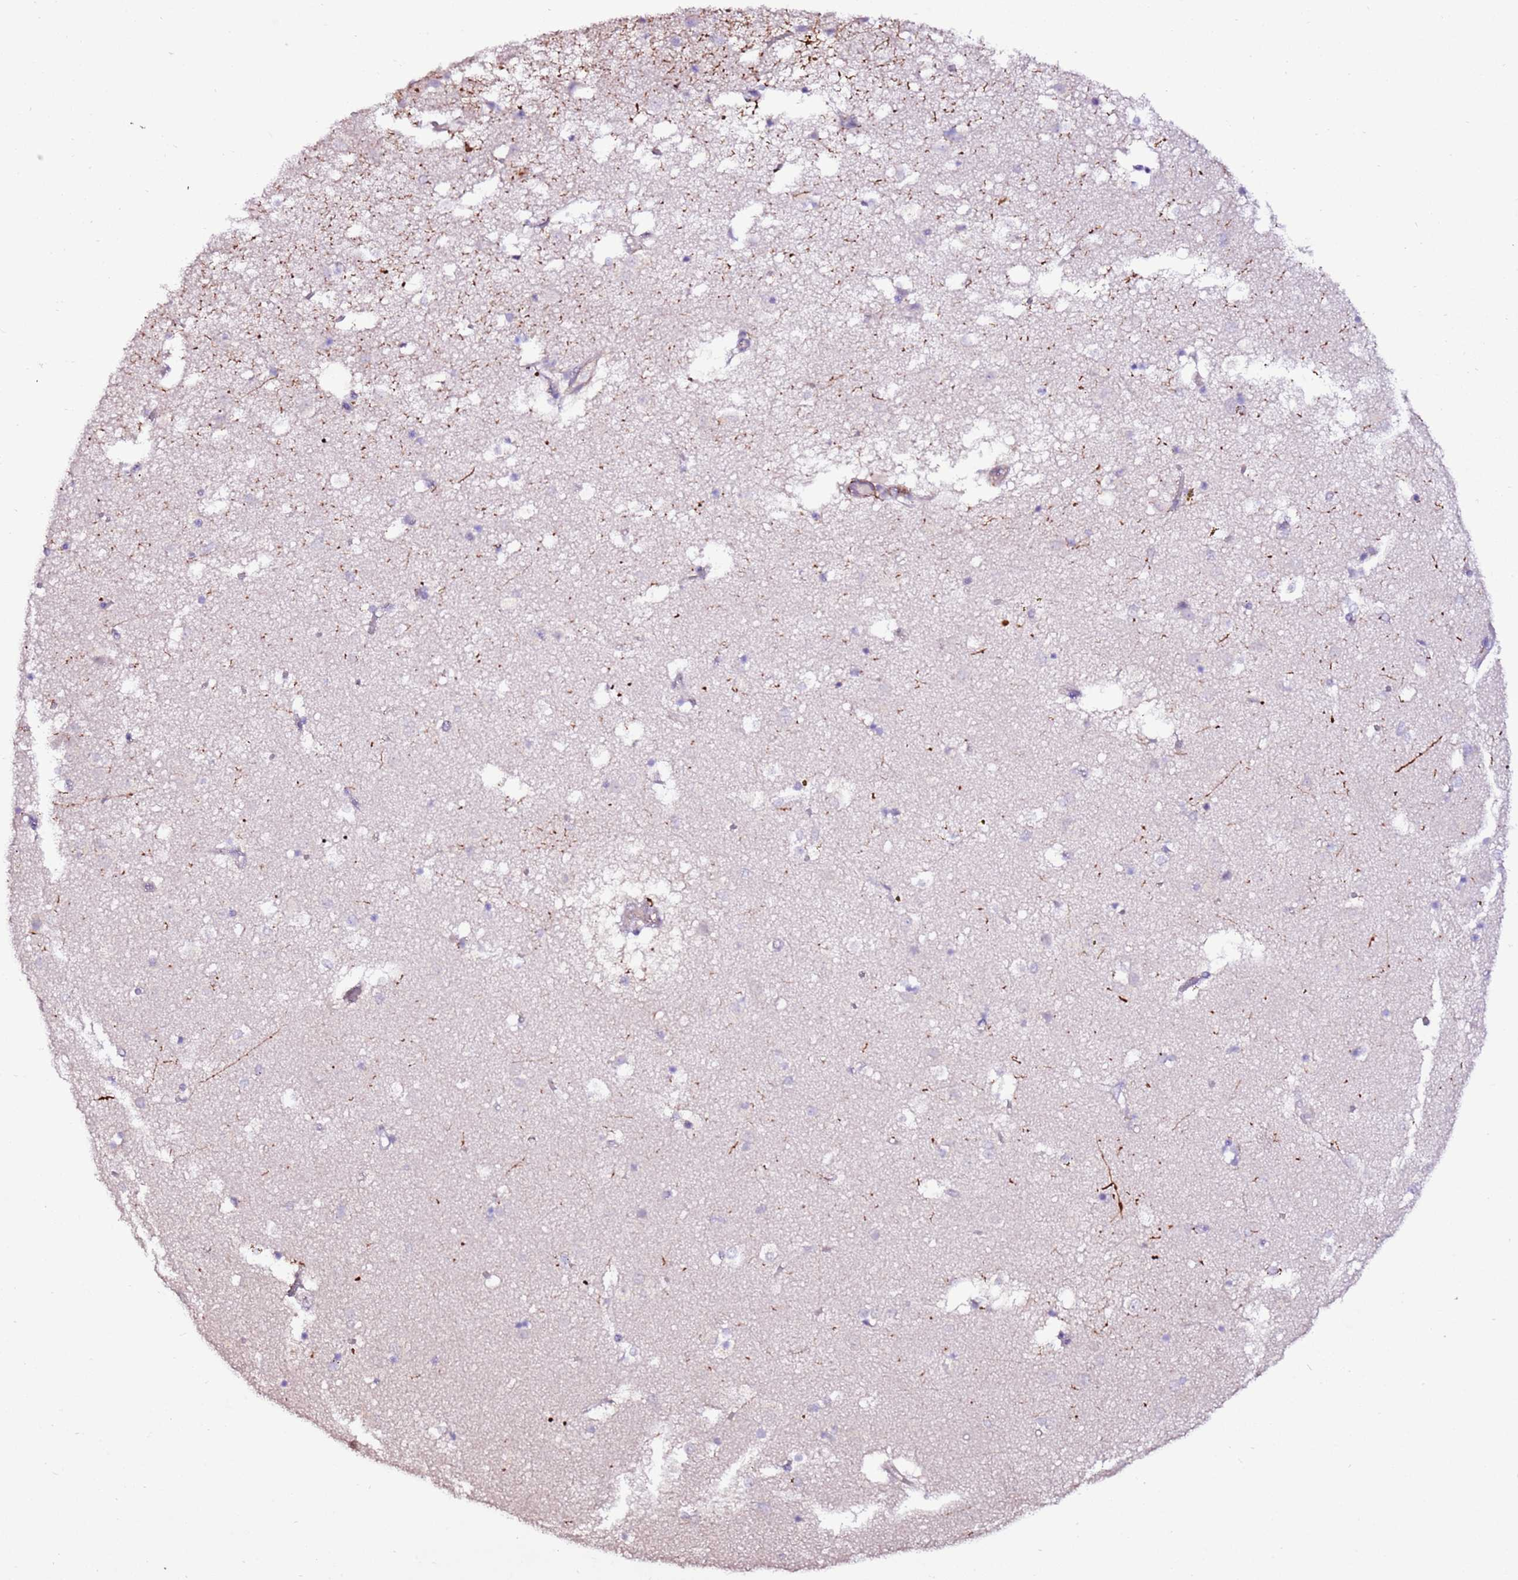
{"staining": {"intensity": "negative", "quantity": "none", "location": "none"}, "tissue": "caudate", "cell_type": "Glial cells", "image_type": "normal", "snomed": [{"axis": "morphology", "description": "Normal tissue, NOS"}, {"axis": "topography", "description": "Lateral ventricle wall"}], "caption": "Immunohistochemistry (IHC) photomicrograph of benign caudate: human caudate stained with DAB exhibits no significant protein positivity in glial cells.", "gene": "ART5", "patient": {"sex": "male", "age": 70}}